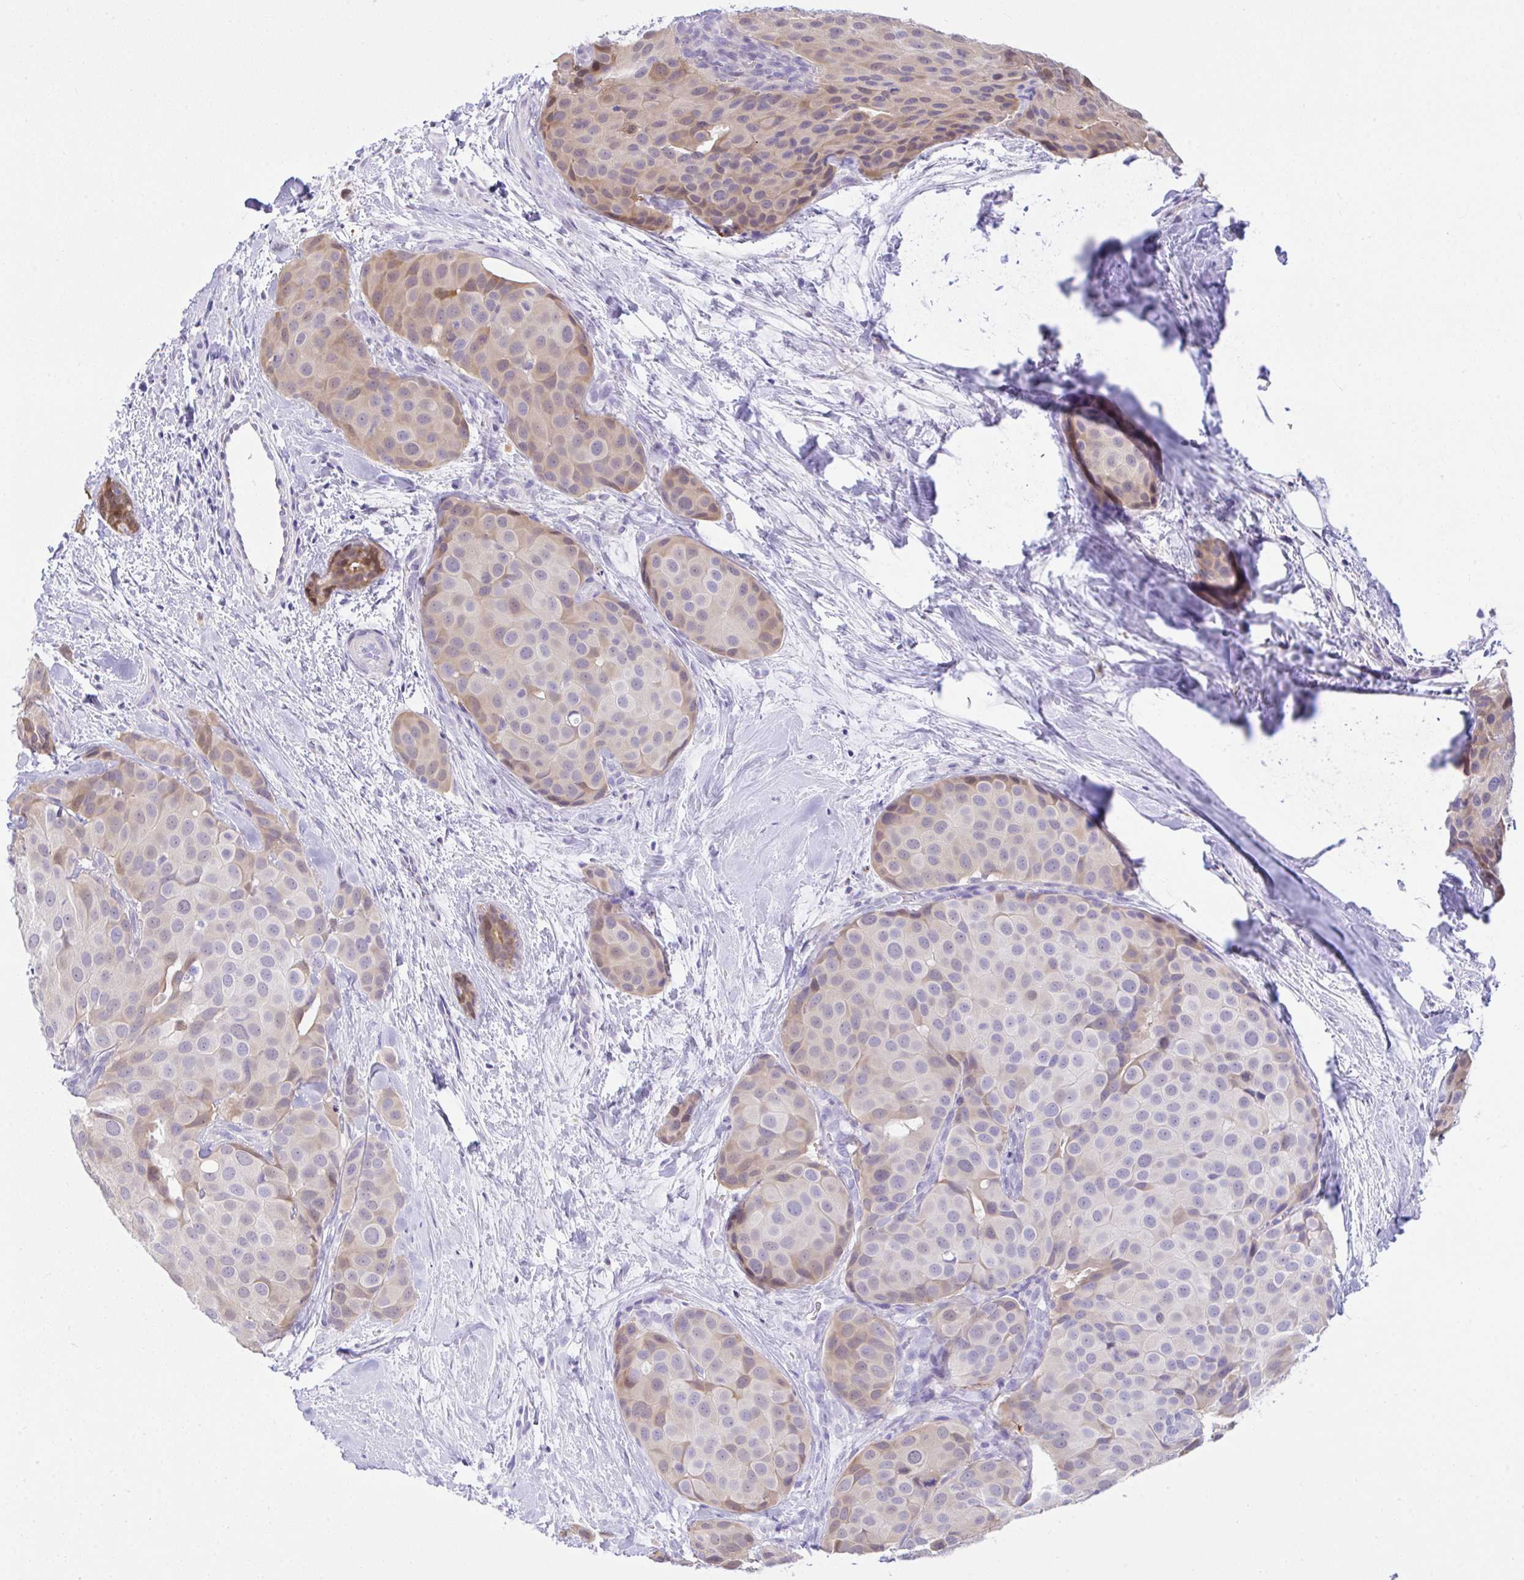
{"staining": {"intensity": "weak", "quantity": "25%-75%", "location": "cytoplasmic/membranous"}, "tissue": "breast cancer", "cell_type": "Tumor cells", "image_type": "cancer", "snomed": [{"axis": "morphology", "description": "Duct carcinoma"}, {"axis": "topography", "description": "Breast"}], "caption": "Immunohistochemical staining of human invasive ductal carcinoma (breast) exhibits low levels of weak cytoplasmic/membranous expression in approximately 25%-75% of tumor cells.", "gene": "ZNF485", "patient": {"sex": "female", "age": 70}}